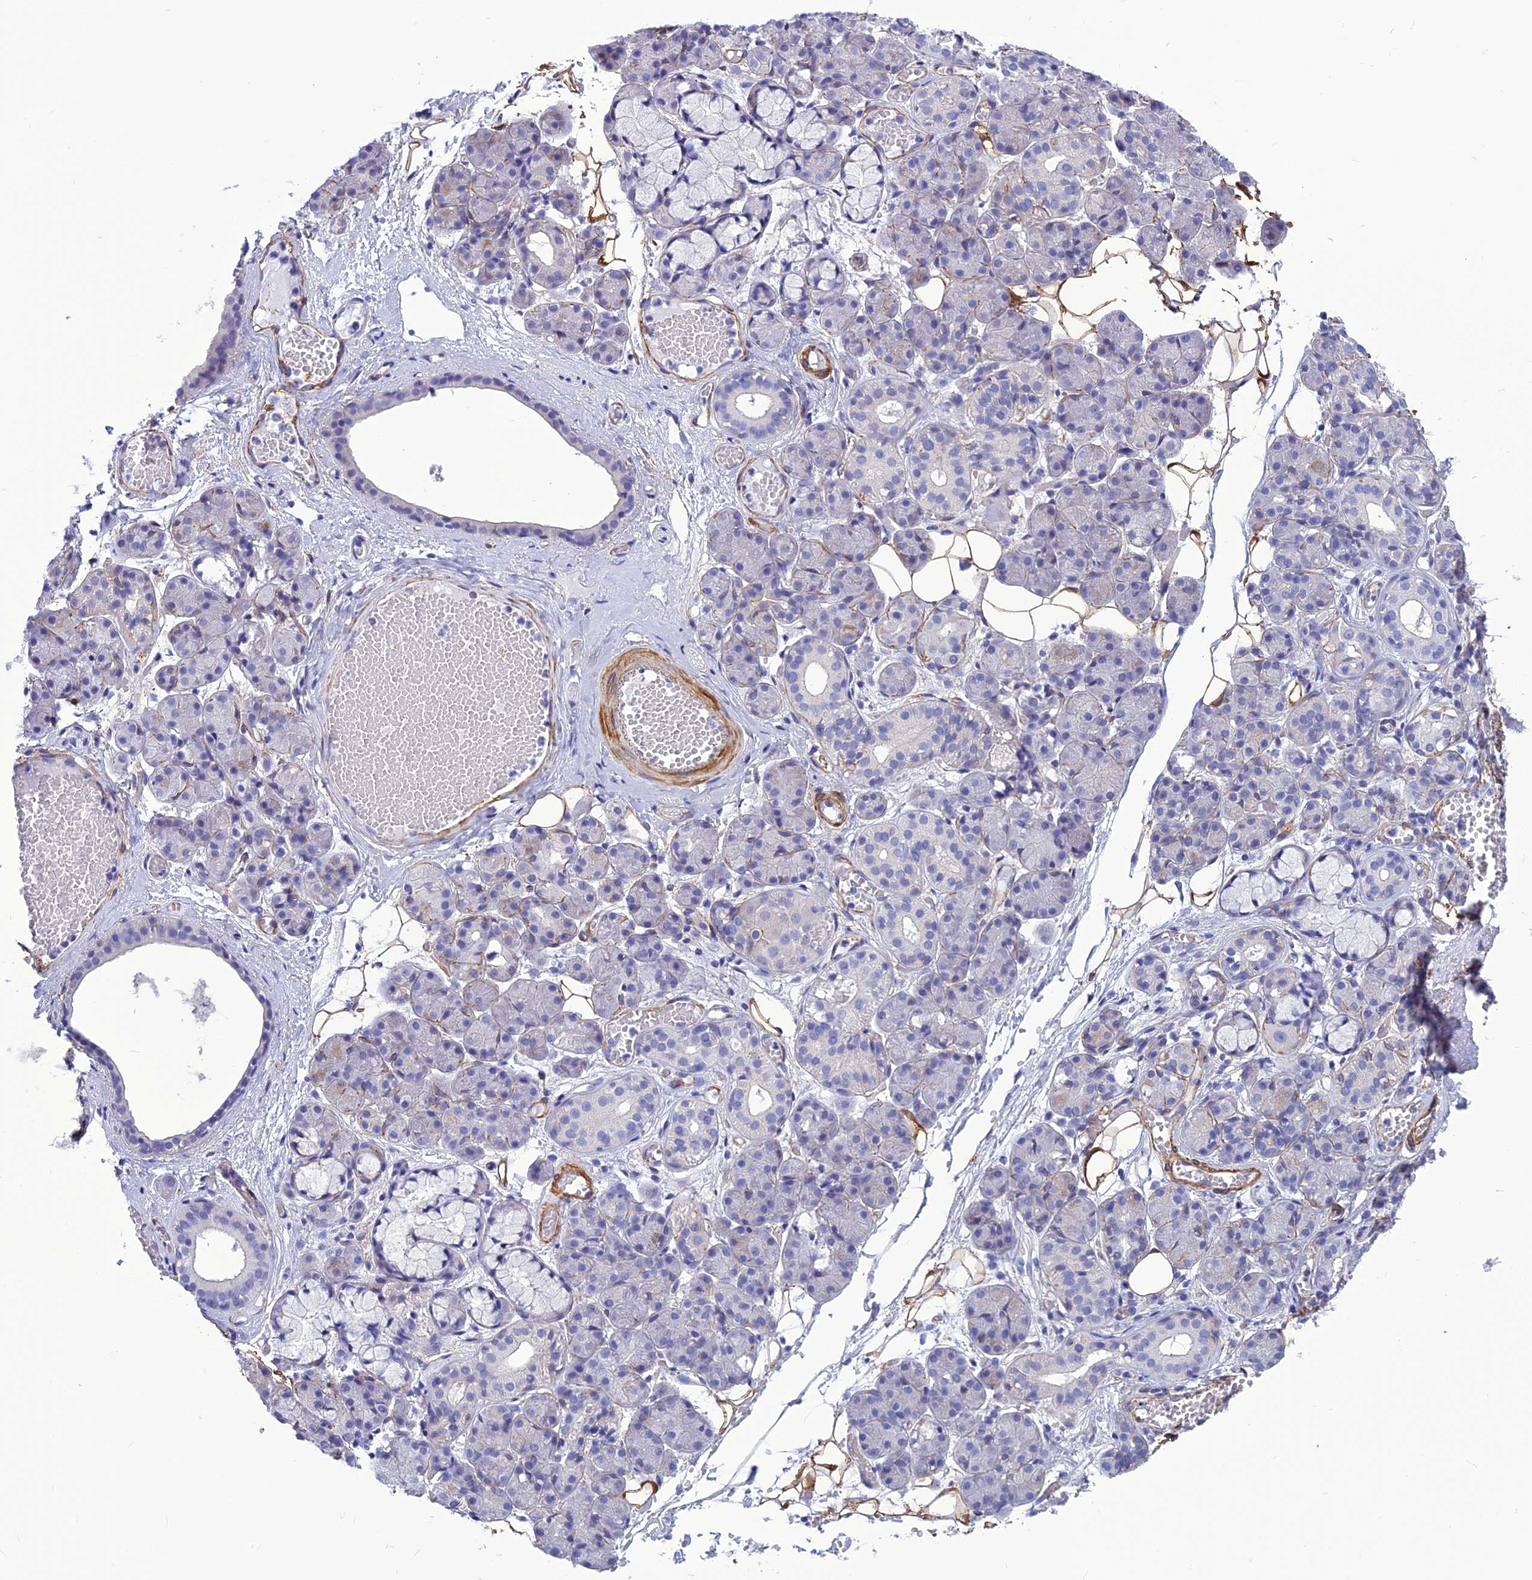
{"staining": {"intensity": "negative", "quantity": "none", "location": "none"}, "tissue": "salivary gland", "cell_type": "Glandular cells", "image_type": "normal", "snomed": [{"axis": "morphology", "description": "Normal tissue, NOS"}, {"axis": "topography", "description": "Salivary gland"}], "caption": "This is a micrograph of immunohistochemistry (IHC) staining of benign salivary gland, which shows no staining in glandular cells. (DAB (3,3'-diaminobenzidine) immunohistochemistry (IHC), high magnification).", "gene": "NKD1", "patient": {"sex": "male", "age": 63}}